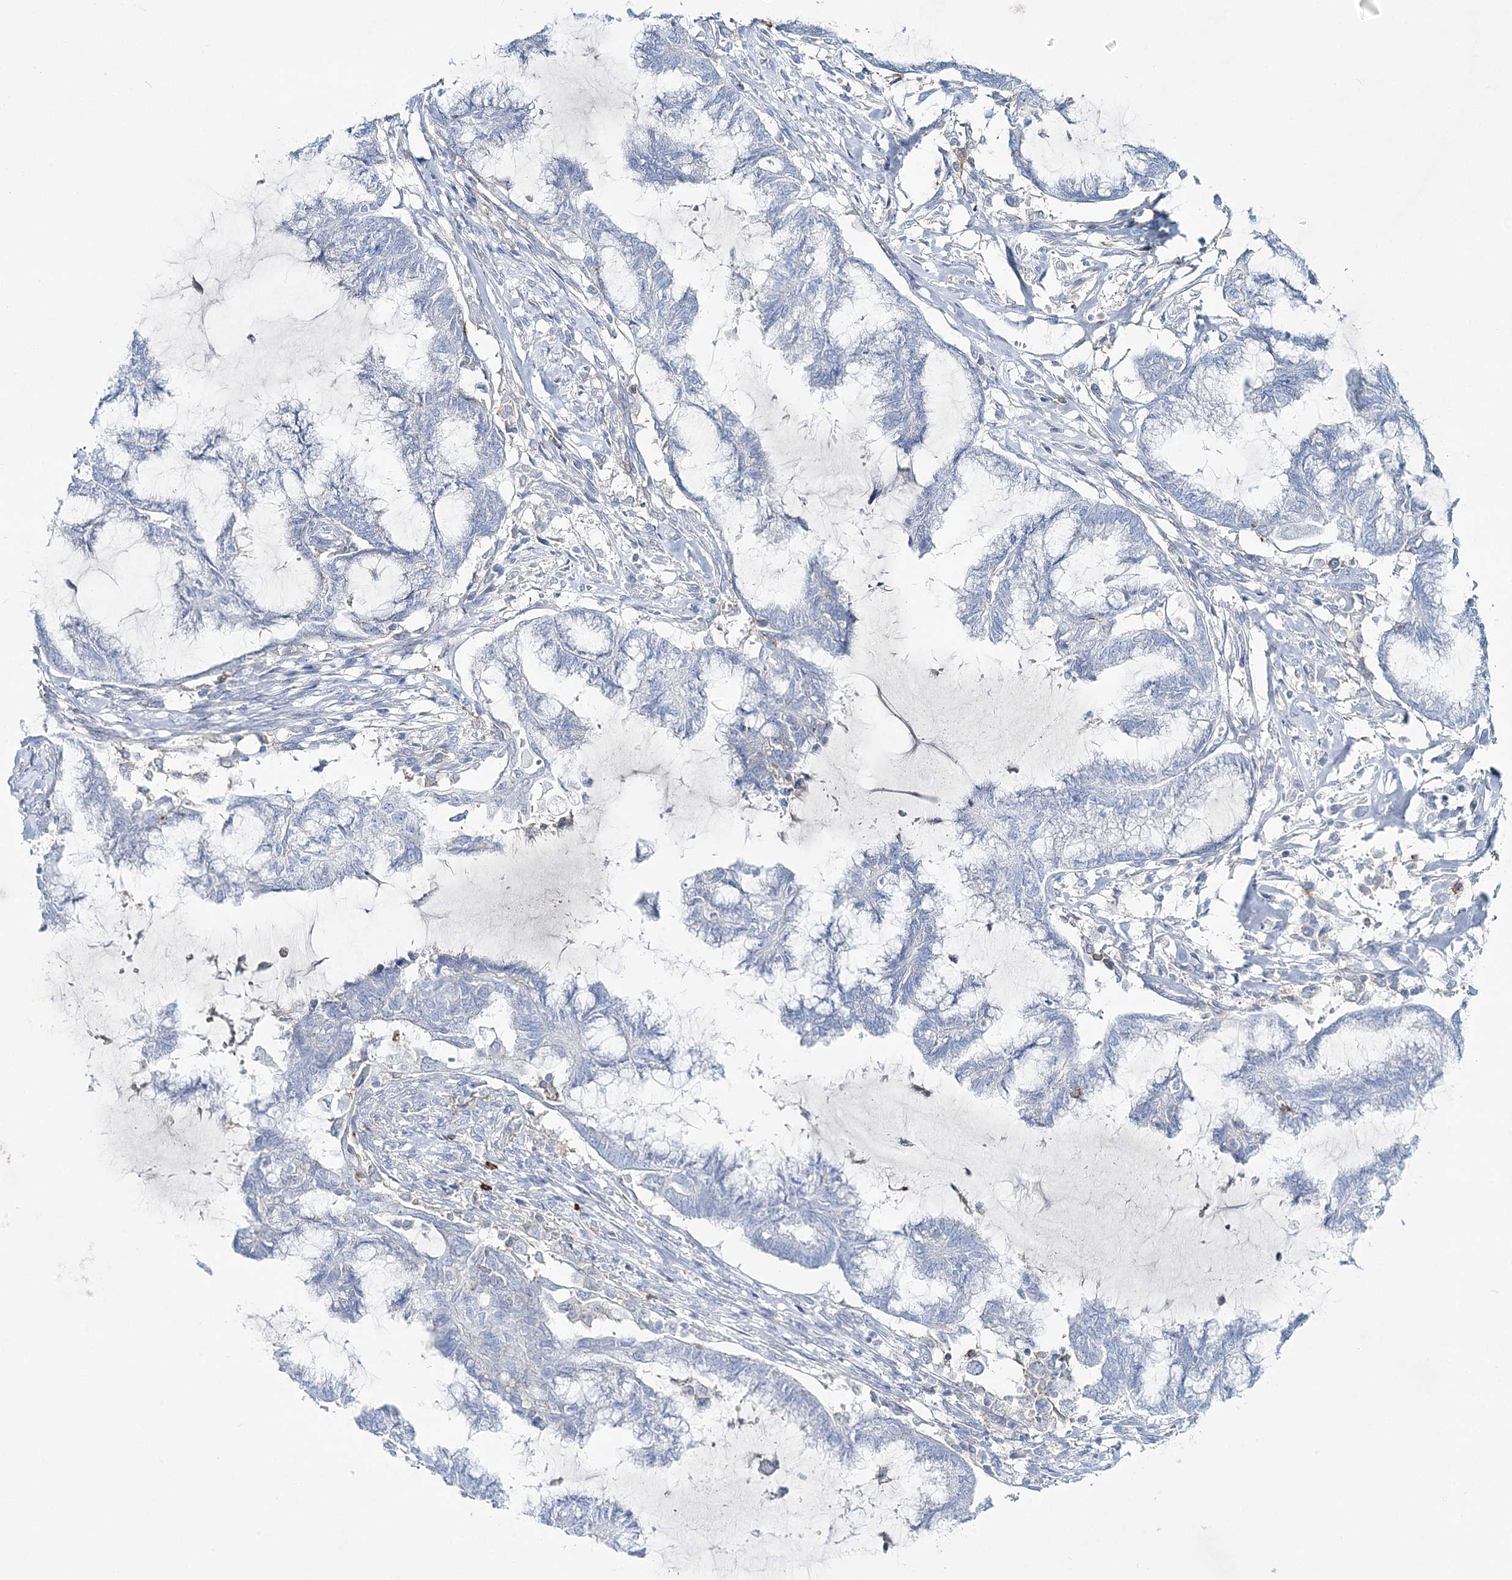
{"staining": {"intensity": "negative", "quantity": "none", "location": "none"}, "tissue": "endometrial cancer", "cell_type": "Tumor cells", "image_type": "cancer", "snomed": [{"axis": "morphology", "description": "Adenocarcinoma, NOS"}, {"axis": "topography", "description": "Endometrium"}], "caption": "IHC micrograph of neoplastic tissue: endometrial adenocarcinoma stained with DAB (3,3'-diaminobenzidine) displays no significant protein expression in tumor cells.", "gene": "WDSUB1", "patient": {"sex": "female", "age": 86}}